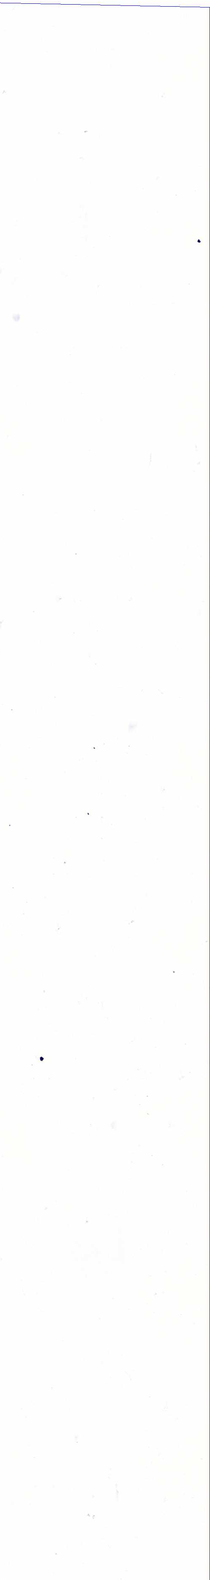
{"staining": {"intensity": "moderate", "quantity": ">75%", "location": "cytoplasmic/membranous"}, "tissue": "adipose tissue", "cell_type": "Adipocytes", "image_type": "normal", "snomed": [{"axis": "morphology", "description": "Normal tissue, NOS"}, {"axis": "topography", "description": "Breast"}], "caption": "Immunohistochemical staining of unremarkable adipose tissue demonstrates medium levels of moderate cytoplasmic/membranous expression in about >75% of adipocytes.", "gene": "CHGA", "patient": {"sex": "female", "age": 45}}